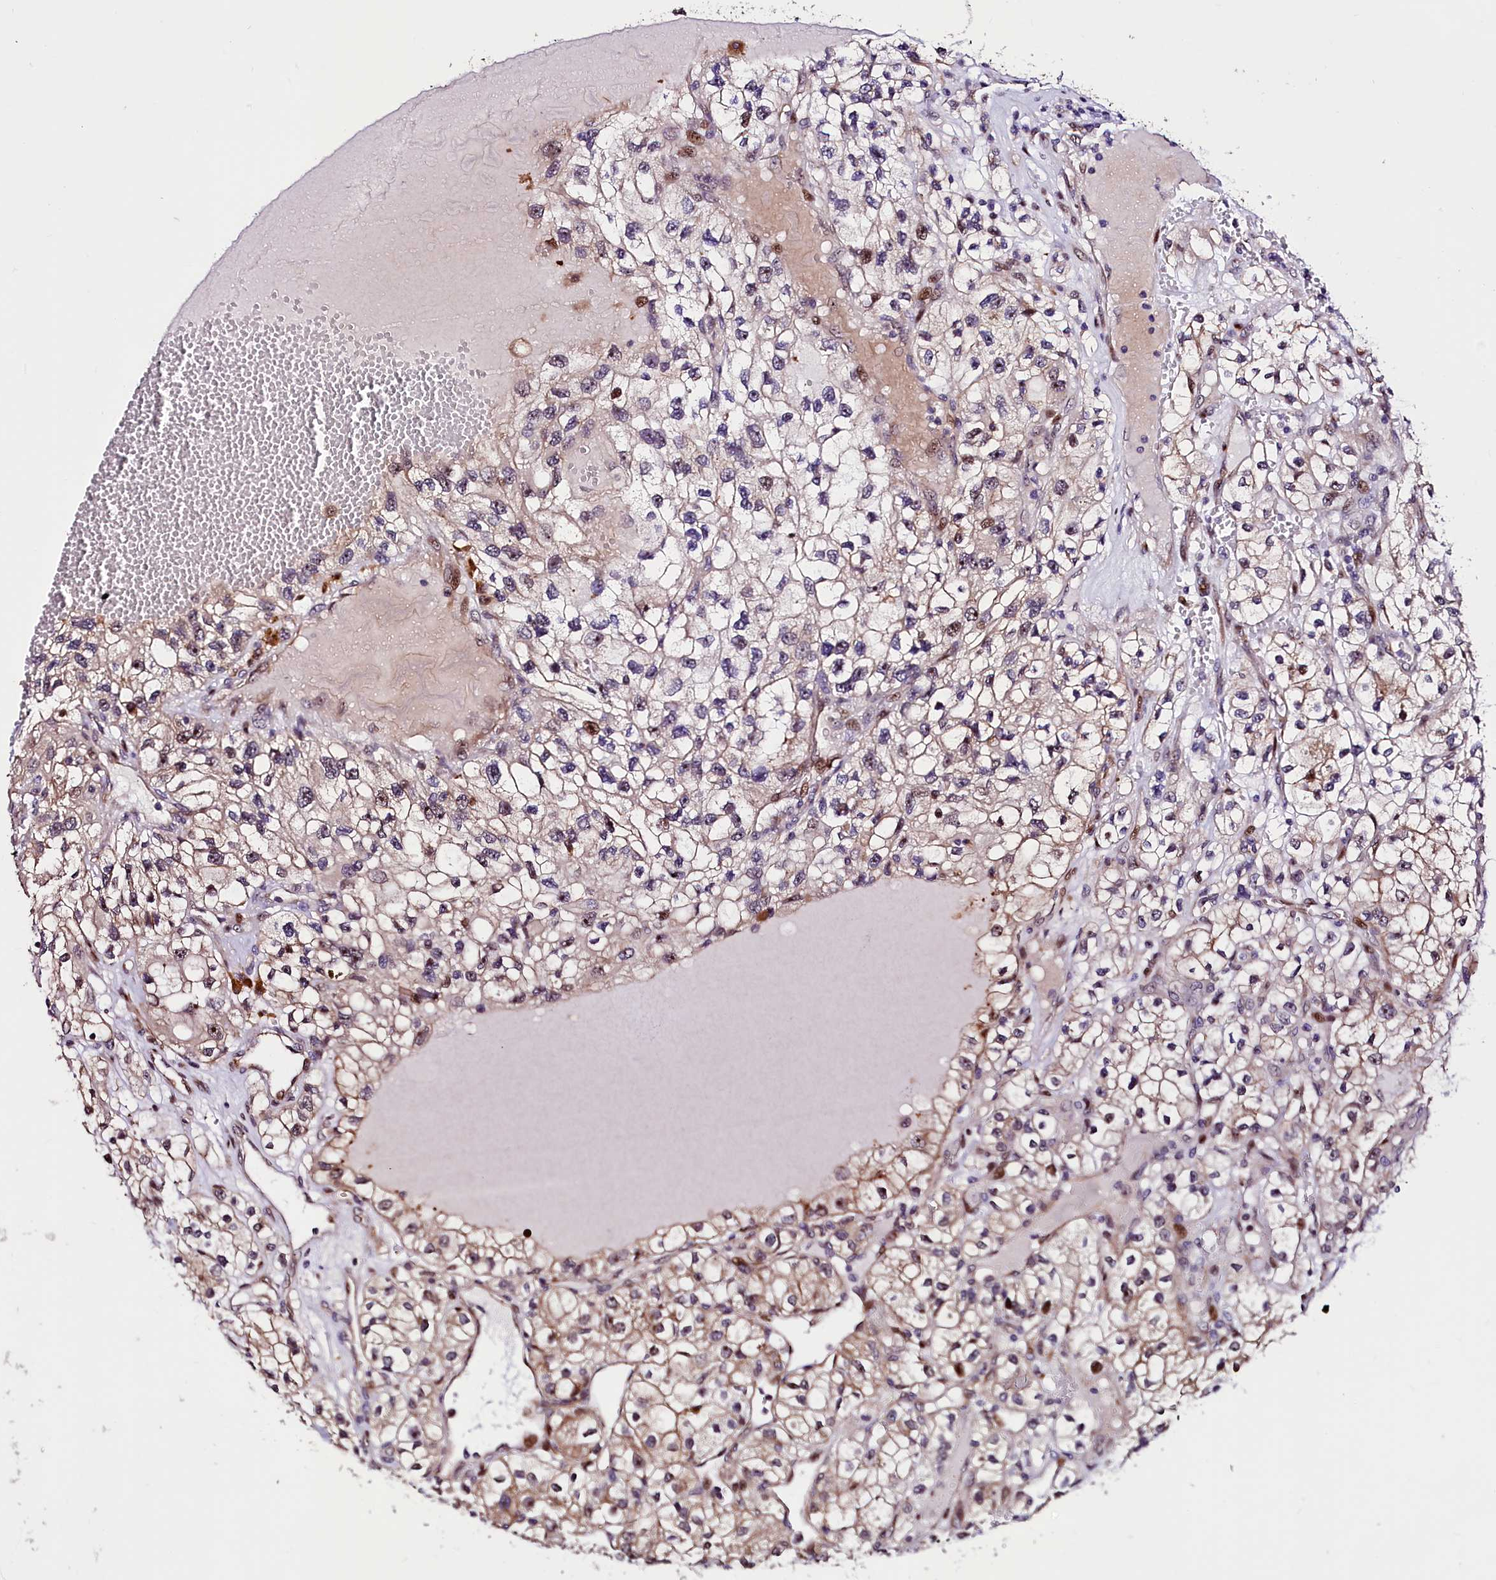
{"staining": {"intensity": "strong", "quantity": "<25%", "location": "cytoplasmic/membranous,nuclear"}, "tissue": "renal cancer", "cell_type": "Tumor cells", "image_type": "cancer", "snomed": [{"axis": "morphology", "description": "Adenocarcinoma, NOS"}, {"axis": "topography", "description": "Kidney"}], "caption": "Human renal cancer stained with a protein marker reveals strong staining in tumor cells.", "gene": "TRMT112", "patient": {"sex": "female", "age": 57}}